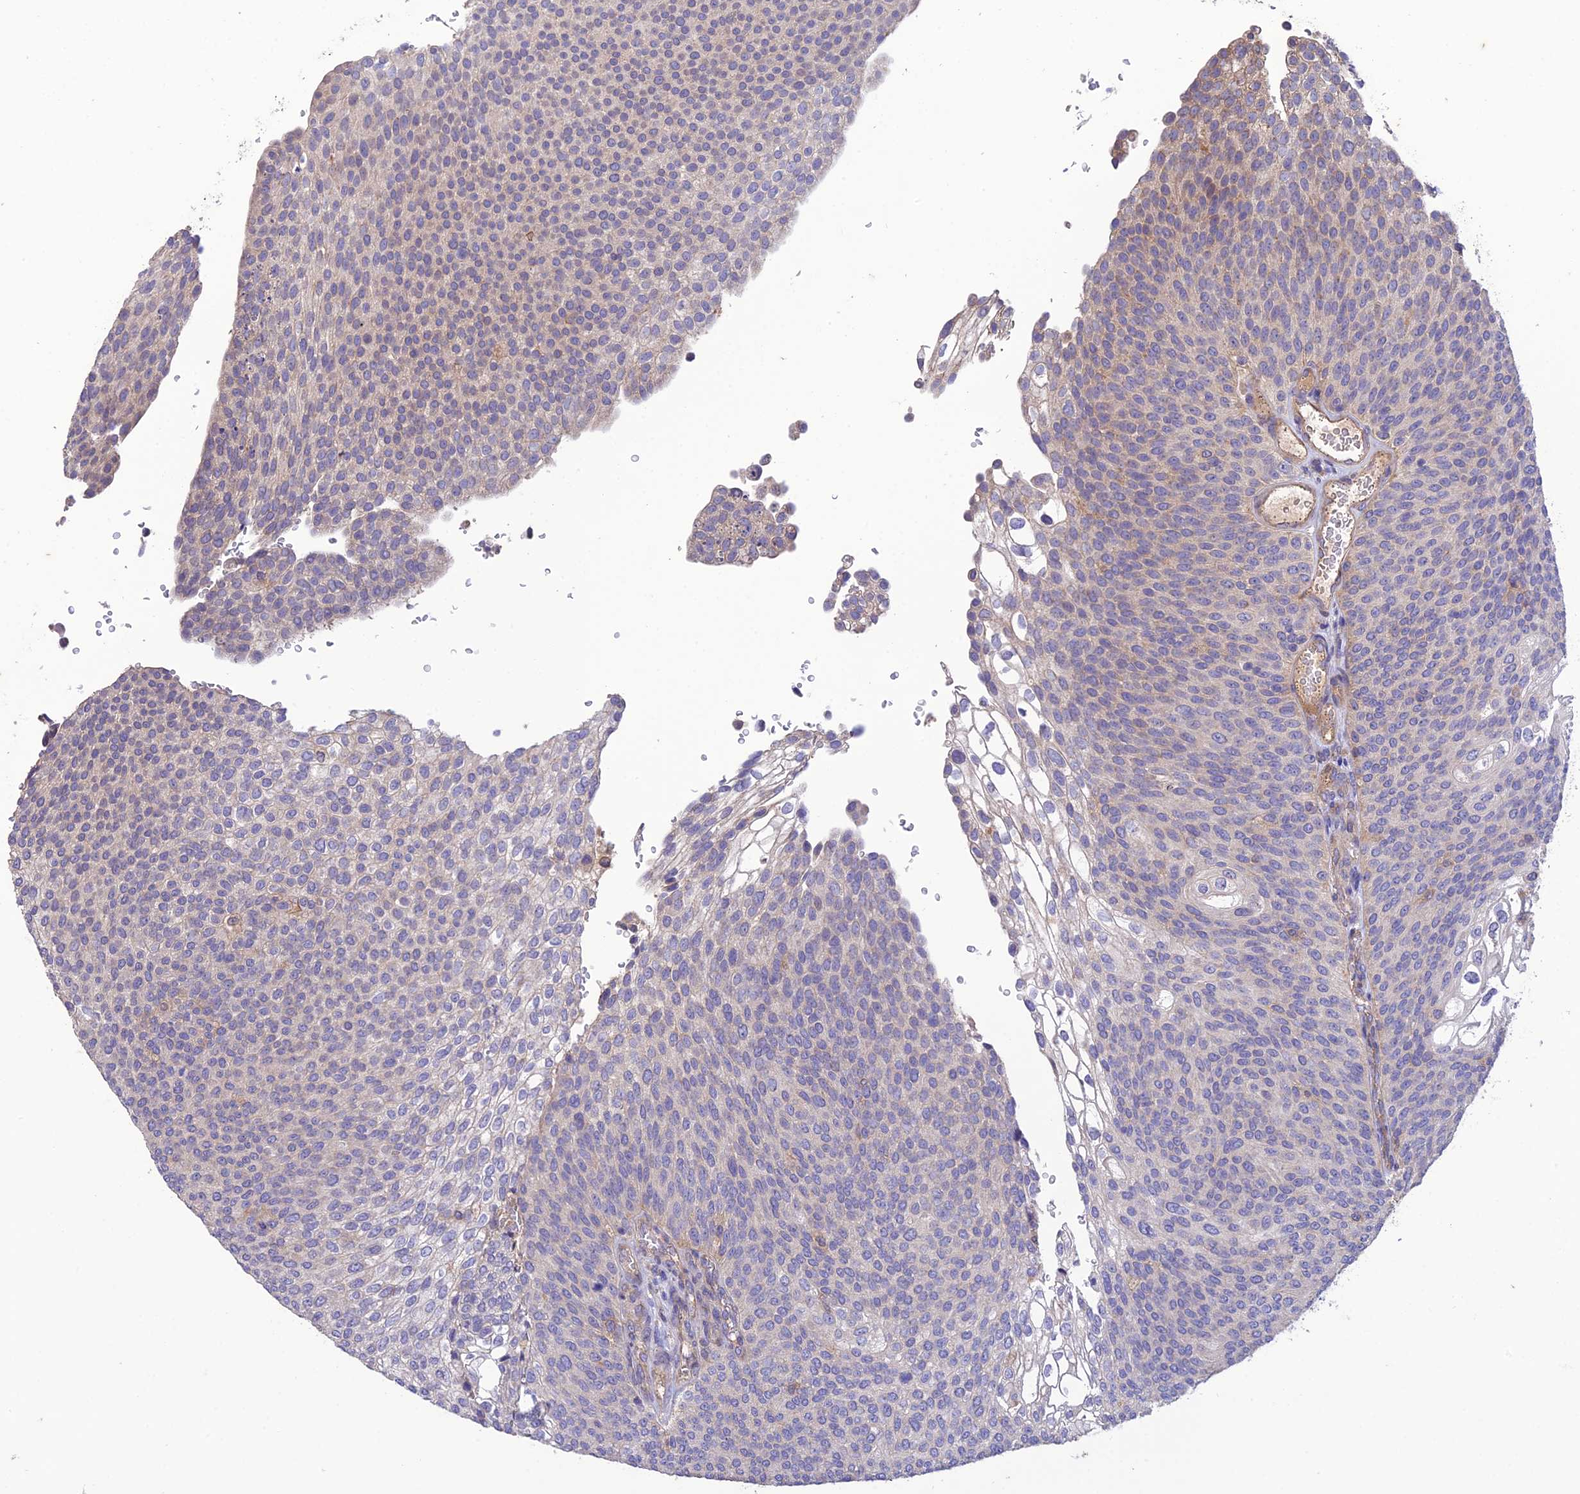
{"staining": {"intensity": "negative", "quantity": "none", "location": "none"}, "tissue": "urothelial cancer", "cell_type": "Tumor cells", "image_type": "cancer", "snomed": [{"axis": "morphology", "description": "Urothelial carcinoma, High grade"}, {"axis": "topography", "description": "Urinary bladder"}], "caption": "There is no significant expression in tumor cells of urothelial cancer. (Brightfield microscopy of DAB (3,3'-diaminobenzidine) IHC at high magnification).", "gene": "MIOS", "patient": {"sex": "female", "age": 79}}